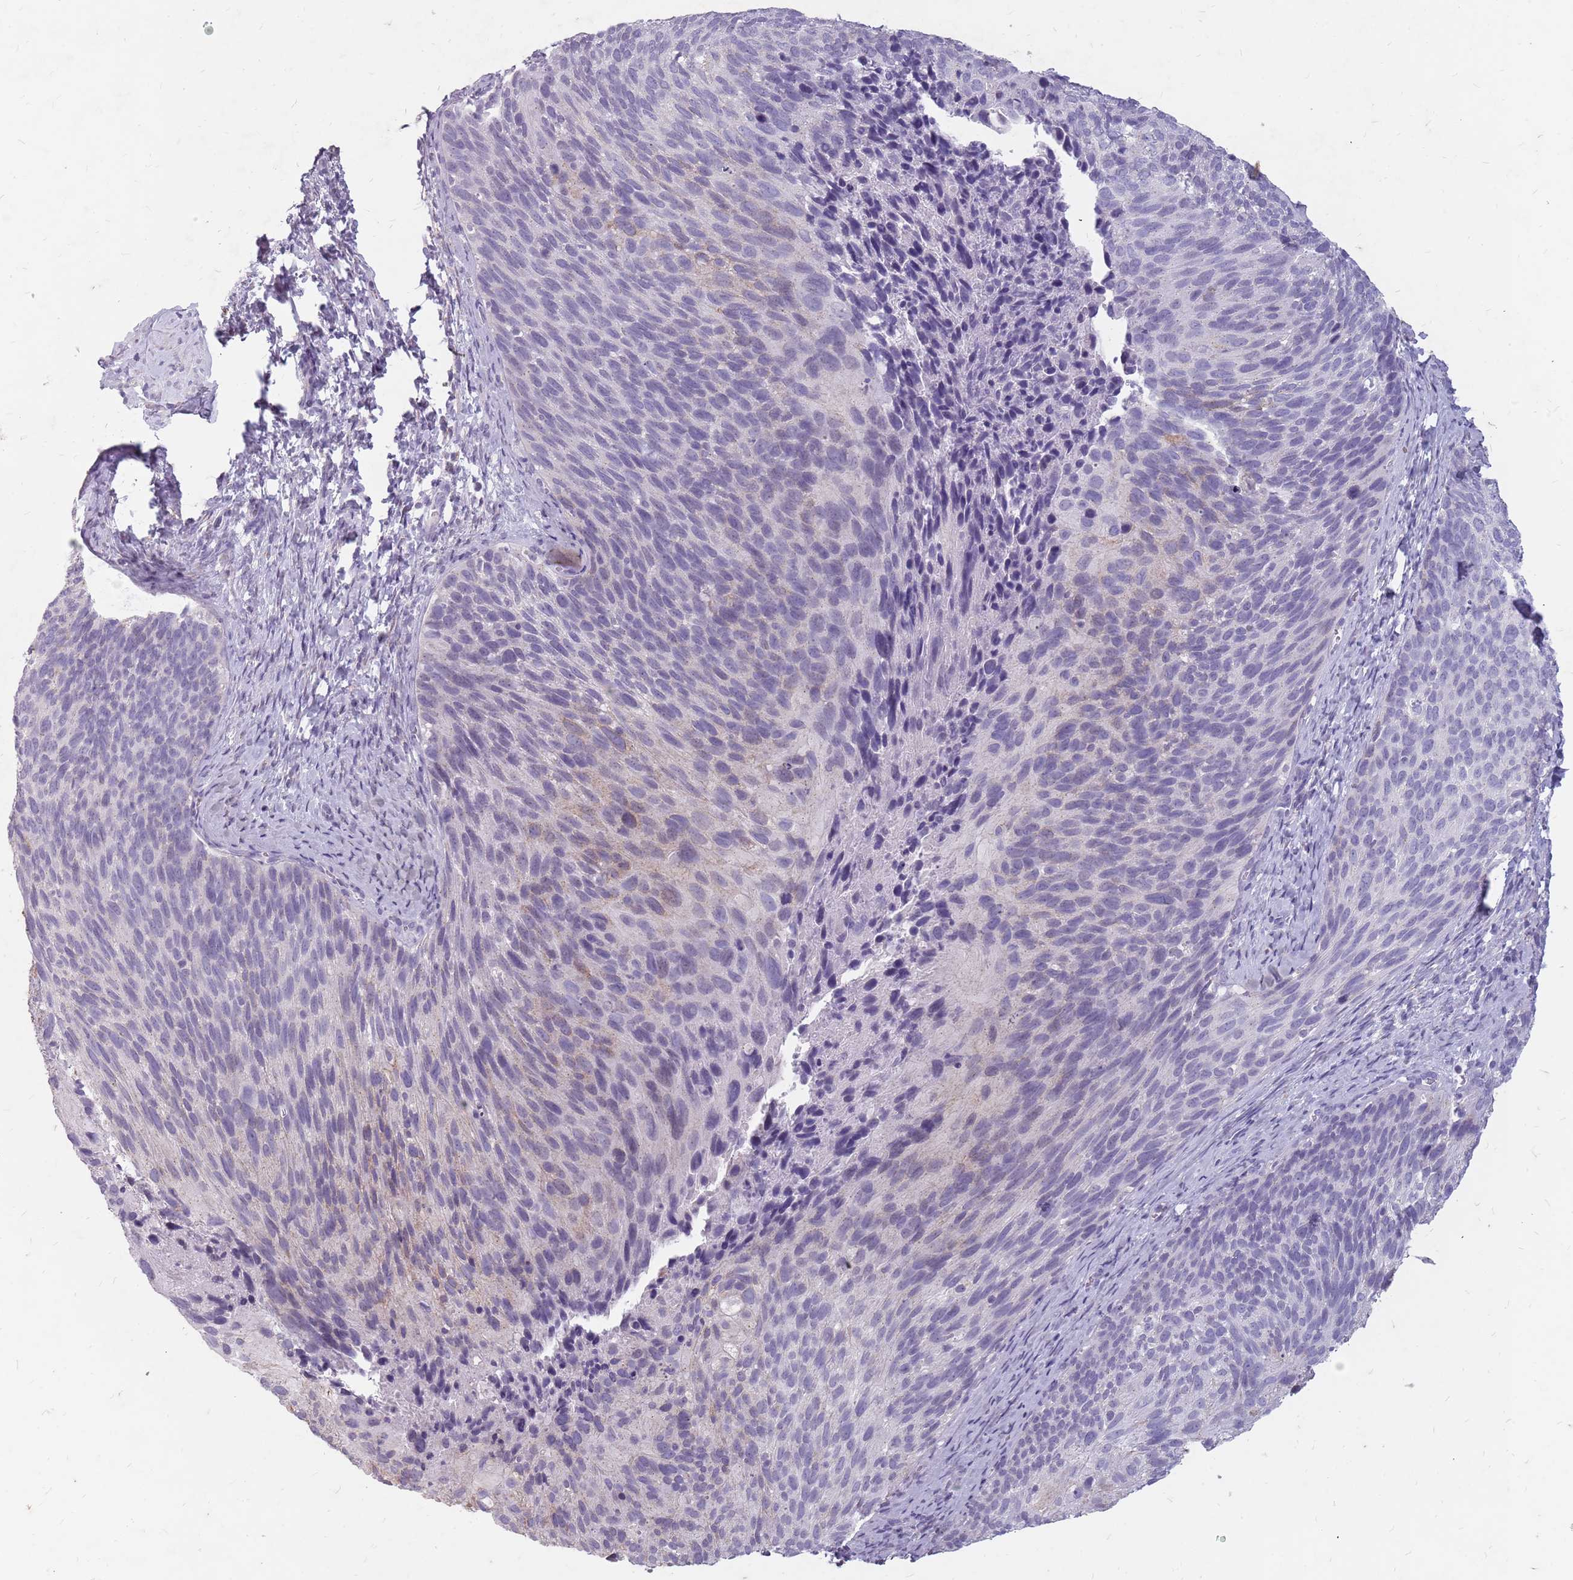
{"staining": {"intensity": "negative", "quantity": "none", "location": "none"}, "tissue": "cervical cancer", "cell_type": "Tumor cells", "image_type": "cancer", "snomed": [{"axis": "morphology", "description": "Squamous cell carcinoma, NOS"}, {"axis": "topography", "description": "Cervix"}], "caption": "Tumor cells show no significant protein expression in squamous cell carcinoma (cervical).", "gene": "NEK6", "patient": {"sex": "female", "age": 80}}